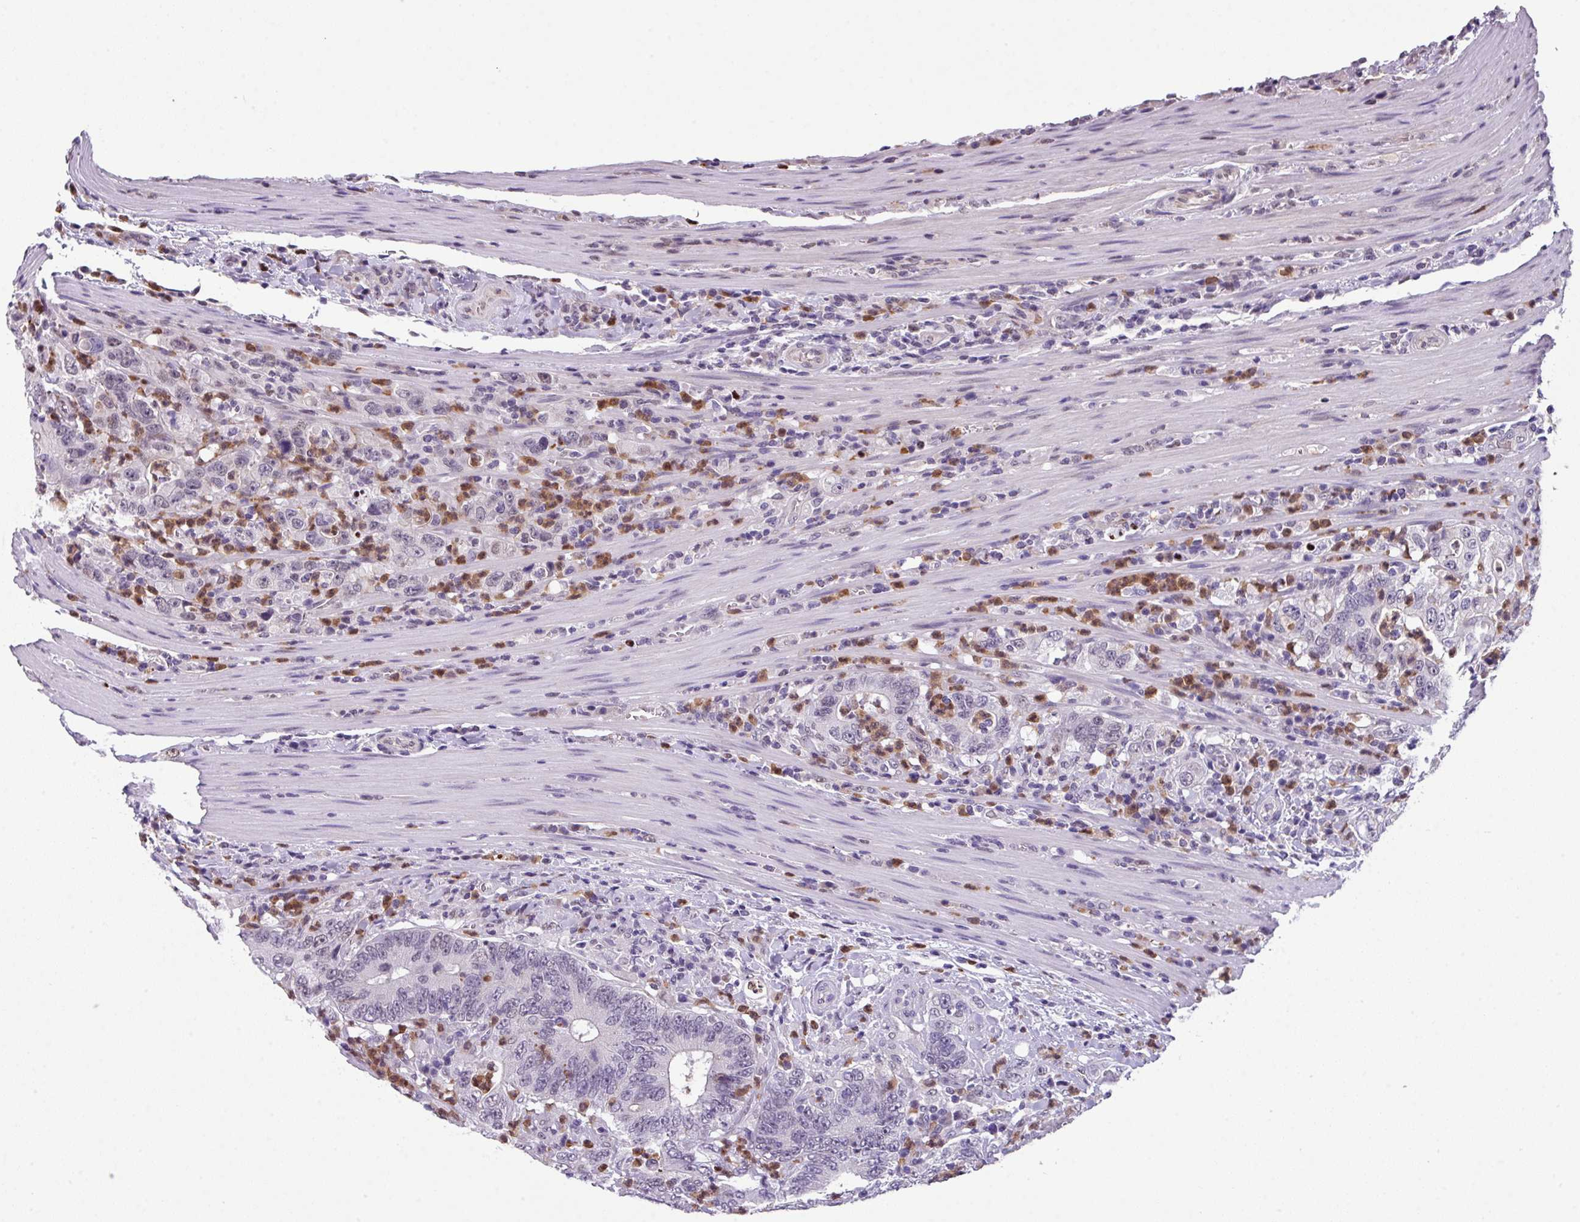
{"staining": {"intensity": "negative", "quantity": "none", "location": "none"}, "tissue": "colorectal cancer", "cell_type": "Tumor cells", "image_type": "cancer", "snomed": [{"axis": "morphology", "description": "Adenocarcinoma, NOS"}, {"axis": "topography", "description": "Colon"}], "caption": "Colorectal cancer was stained to show a protein in brown. There is no significant positivity in tumor cells.", "gene": "ZFP3", "patient": {"sex": "female", "age": 75}}